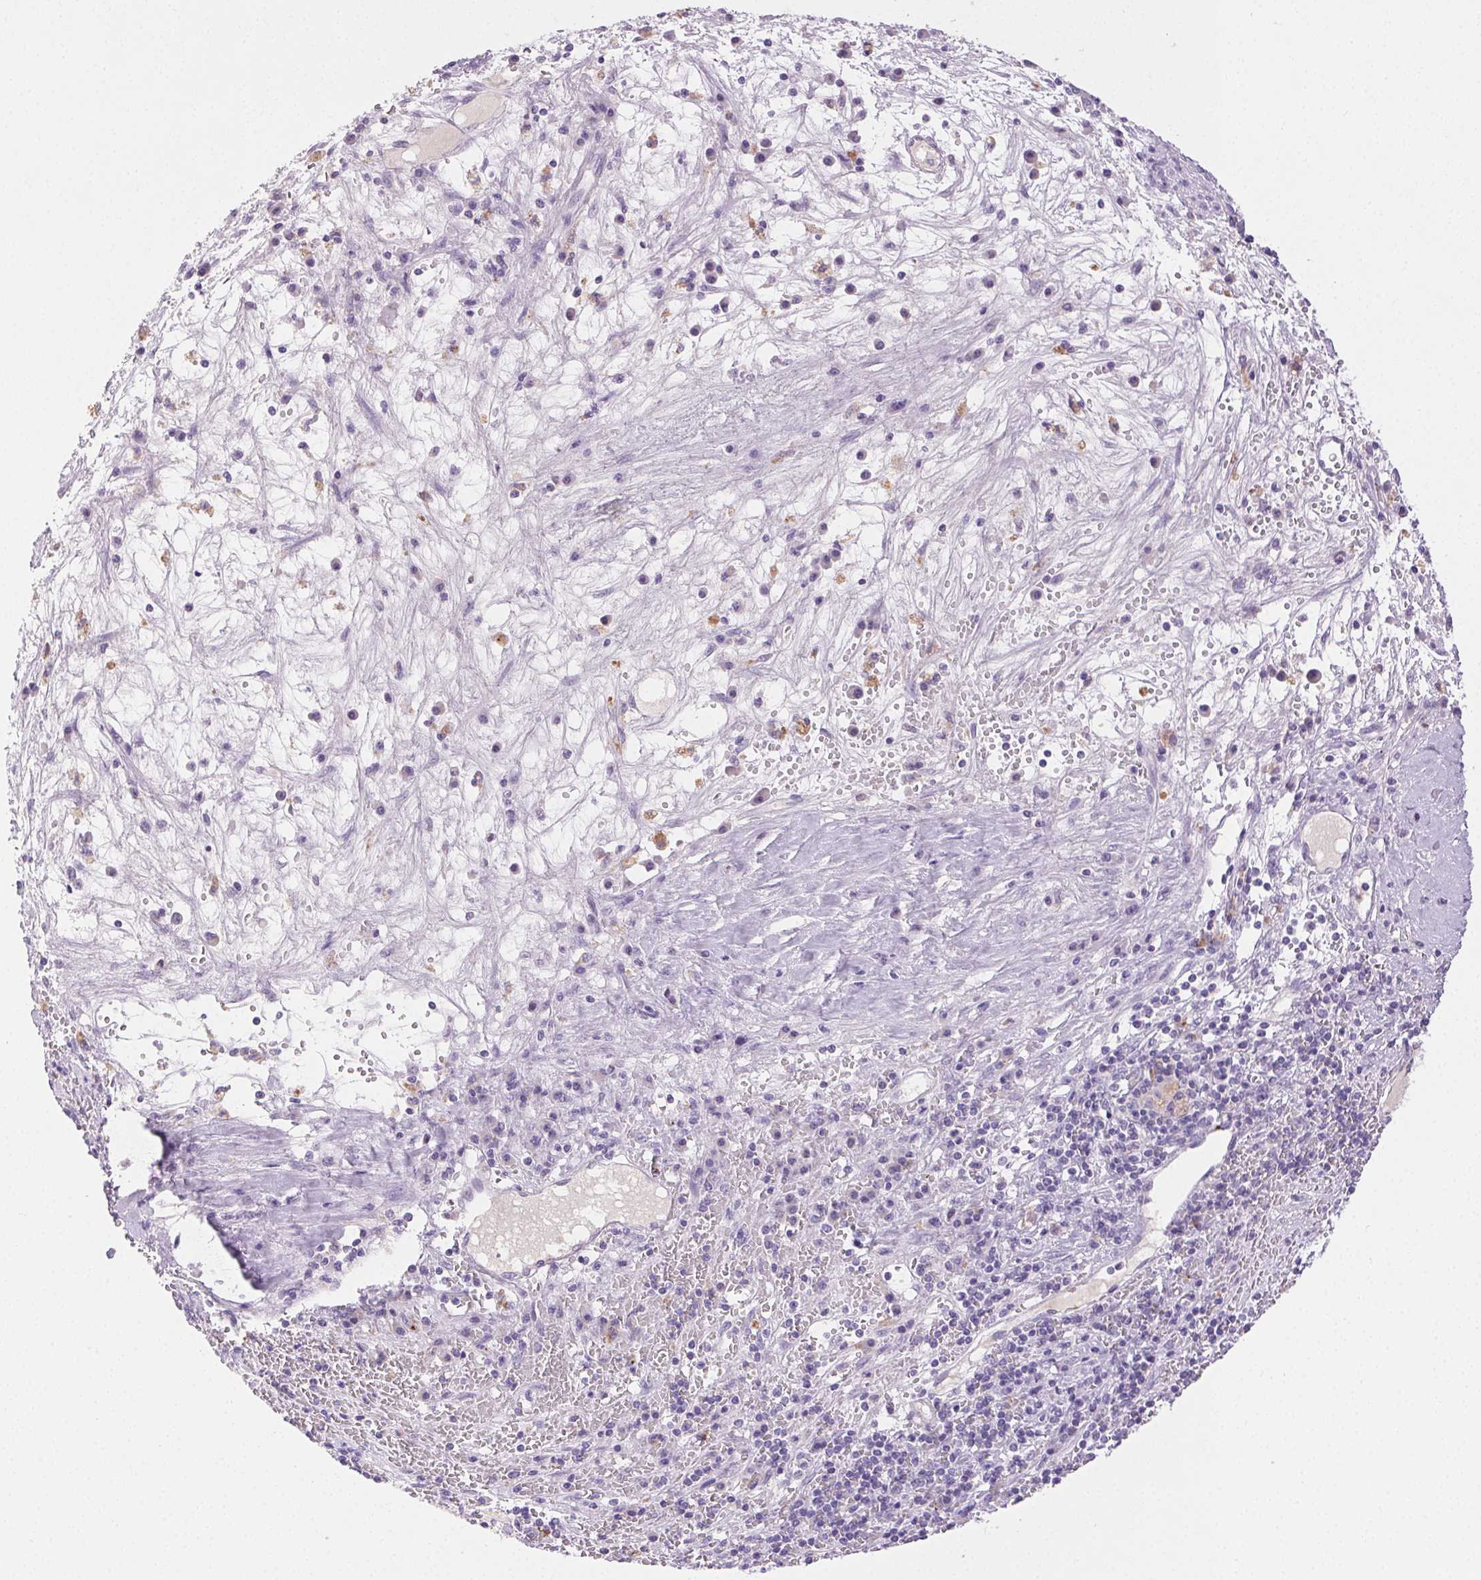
{"staining": {"intensity": "negative", "quantity": "none", "location": "none"}, "tissue": "liver cancer", "cell_type": "Tumor cells", "image_type": "cancer", "snomed": [{"axis": "morphology", "description": "Carcinoma, Hepatocellular, NOS"}, {"axis": "topography", "description": "Liver"}], "caption": "Image shows no protein positivity in tumor cells of liver cancer tissue. (DAB immunohistochemistry (IHC), high magnification).", "gene": "EMX2", "patient": {"sex": "female", "age": 77}}